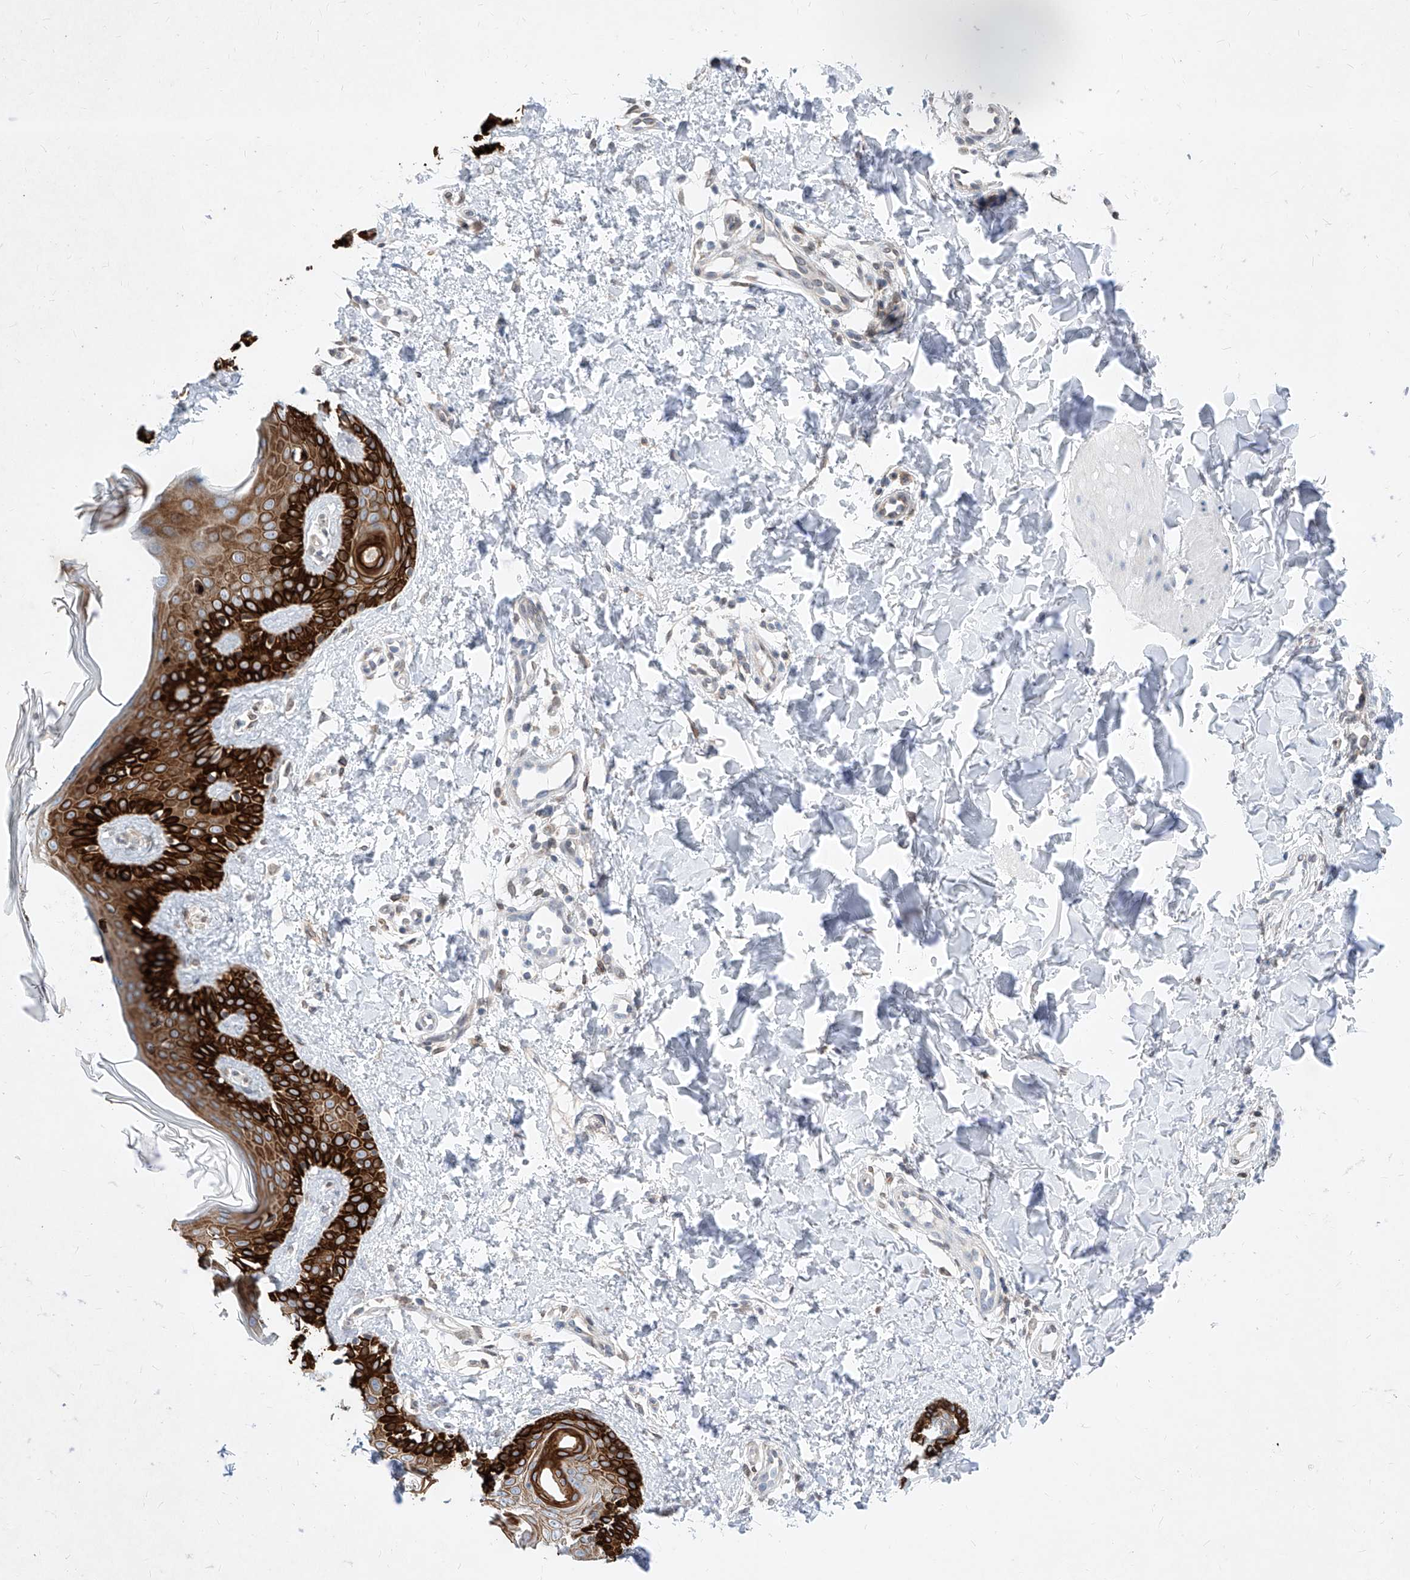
{"staining": {"intensity": "negative", "quantity": "none", "location": "none"}, "tissue": "skin", "cell_type": "Fibroblasts", "image_type": "normal", "snomed": [{"axis": "morphology", "description": "Normal tissue, NOS"}, {"axis": "topography", "description": "Skin"}], "caption": "DAB immunohistochemical staining of normal skin shows no significant expression in fibroblasts. (DAB immunohistochemistry visualized using brightfield microscopy, high magnification).", "gene": "MX2", "patient": {"sex": "male", "age": 37}}